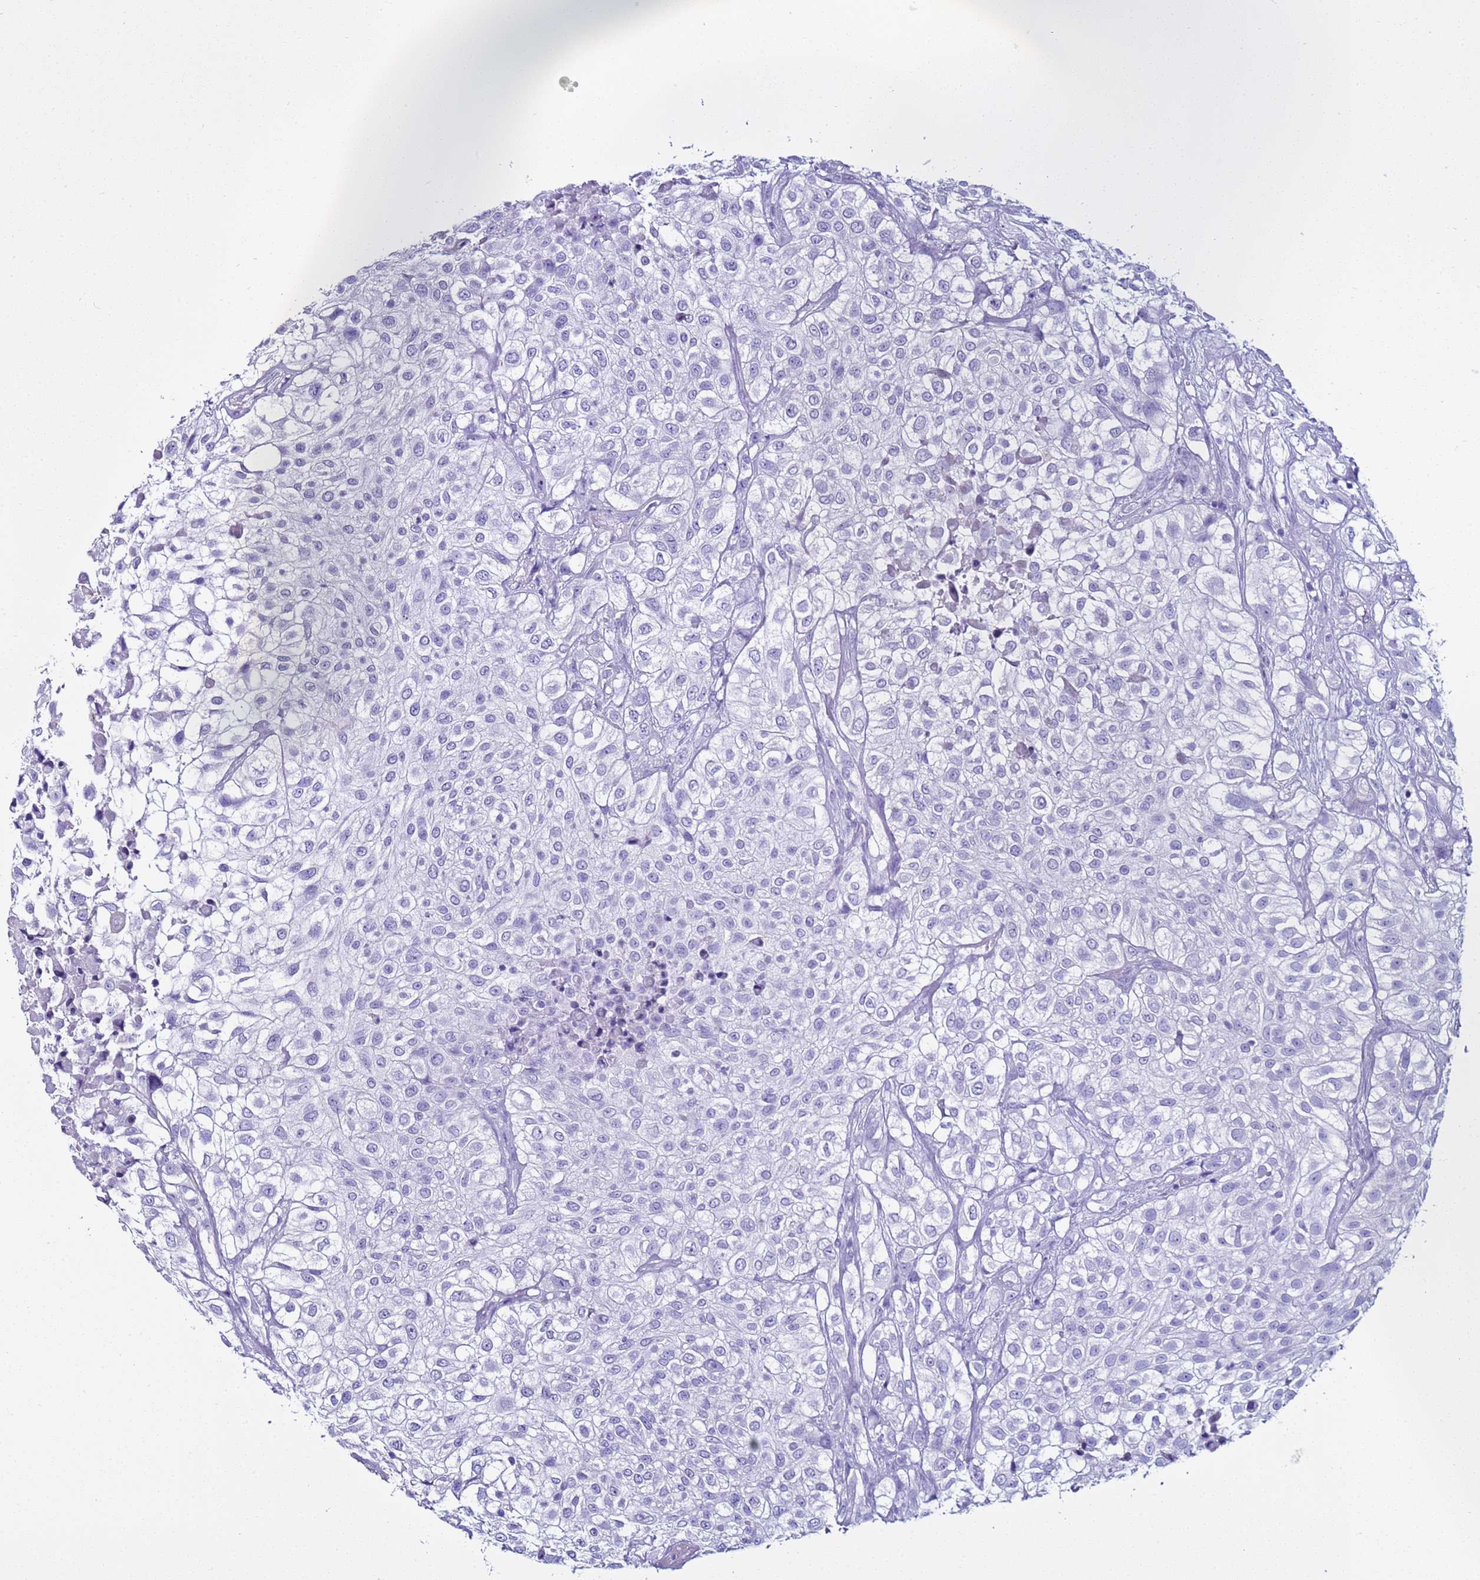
{"staining": {"intensity": "negative", "quantity": "none", "location": "none"}, "tissue": "urothelial cancer", "cell_type": "Tumor cells", "image_type": "cancer", "snomed": [{"axis": "morphology", "description": "Urothelial carcinoma, High grade"}, {"axis": "topography", "description": "Urinary bladder"}], "caption": "Urothelial cancer was stained to show a protein in brown. There is no significant positivity in tumor cells.", "gene": "LCMT1", "patient": {"sex": "male", "age": 56}}